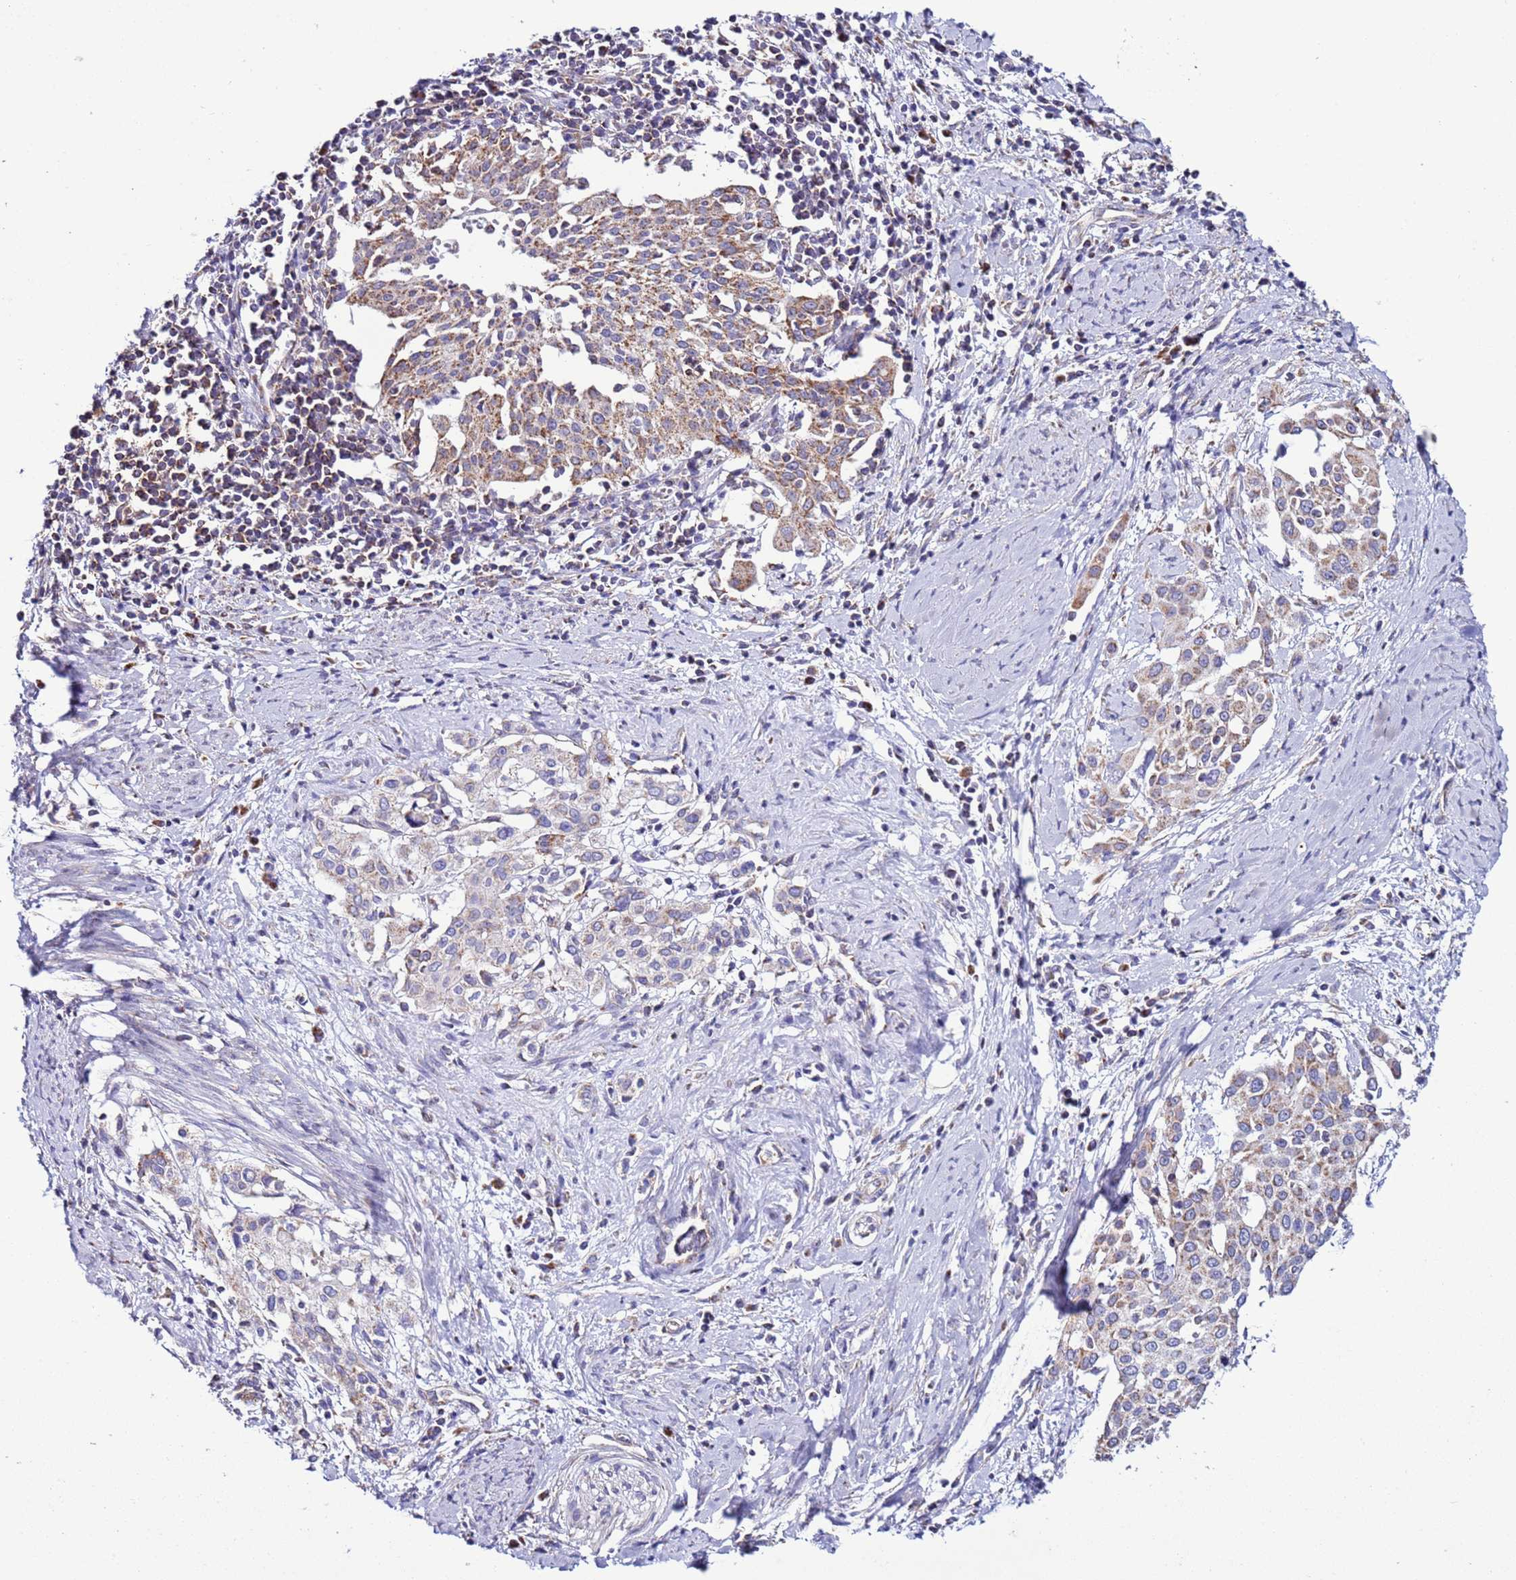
{"staining": {"intensity": "moderate", "quantity": "25%-75%", "location": "cytoplasmic/membranous"}, "tissue": "cervical cancer", "cell_type": "Tumor cells", "image_type": "cancer", "snomed": [{"axis": "morphology", "description": "Squamous cell carcinoma, NOS"}, {"axis": "topography", "description": "Cervix"}], "caption": "Immunohistochemistry (IHC) histopathology image of human squamous cell carcinoma (cervical) stained for a protein (brown), which demonstrates medium levels of moderate cytoplasmic/membranous expression in approximately 25%-75% of tumor cells.", "gene": "AHI1", "patient": {"sex": "female", "age": 44}}